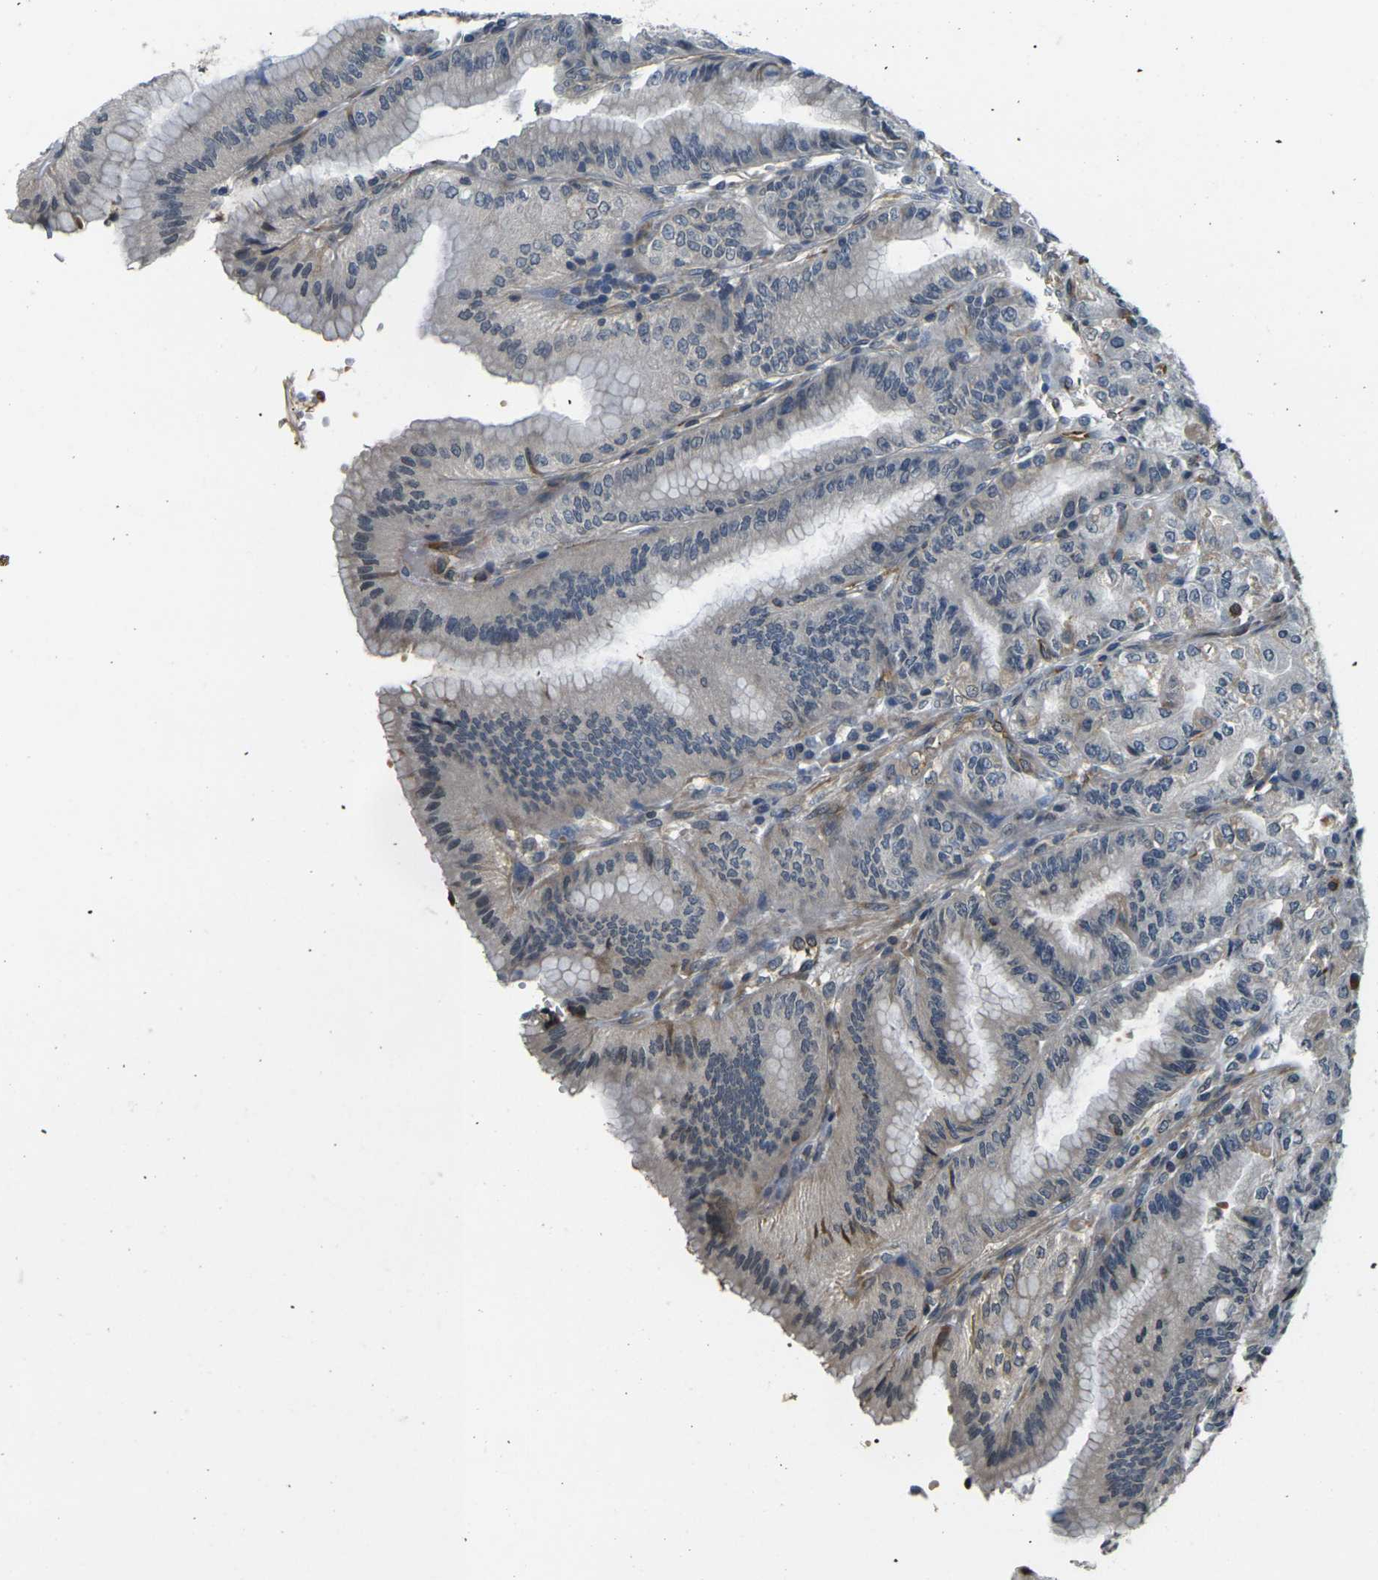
{"staining": {"intensity": "strong", "quantity": "25%-75%", "location": "cytoplasmic/membranous"}, "tissue": "stomach", "cell_type": "Glandular cells", "image_type": "normal", "snomed": [{"axis": "morphology", "description": "Normal tissue, NOS"}, {"axis": "topography", "description": "Stomach, lower"}], "caption": "Stomach was stained to show a protein in brown. There is high levels of strong cytoplasmic/membranous expression in approximately 25%-75% of glandular cells.", "gene": "CAST", "patient": {"sex": "male", "age": 71}}